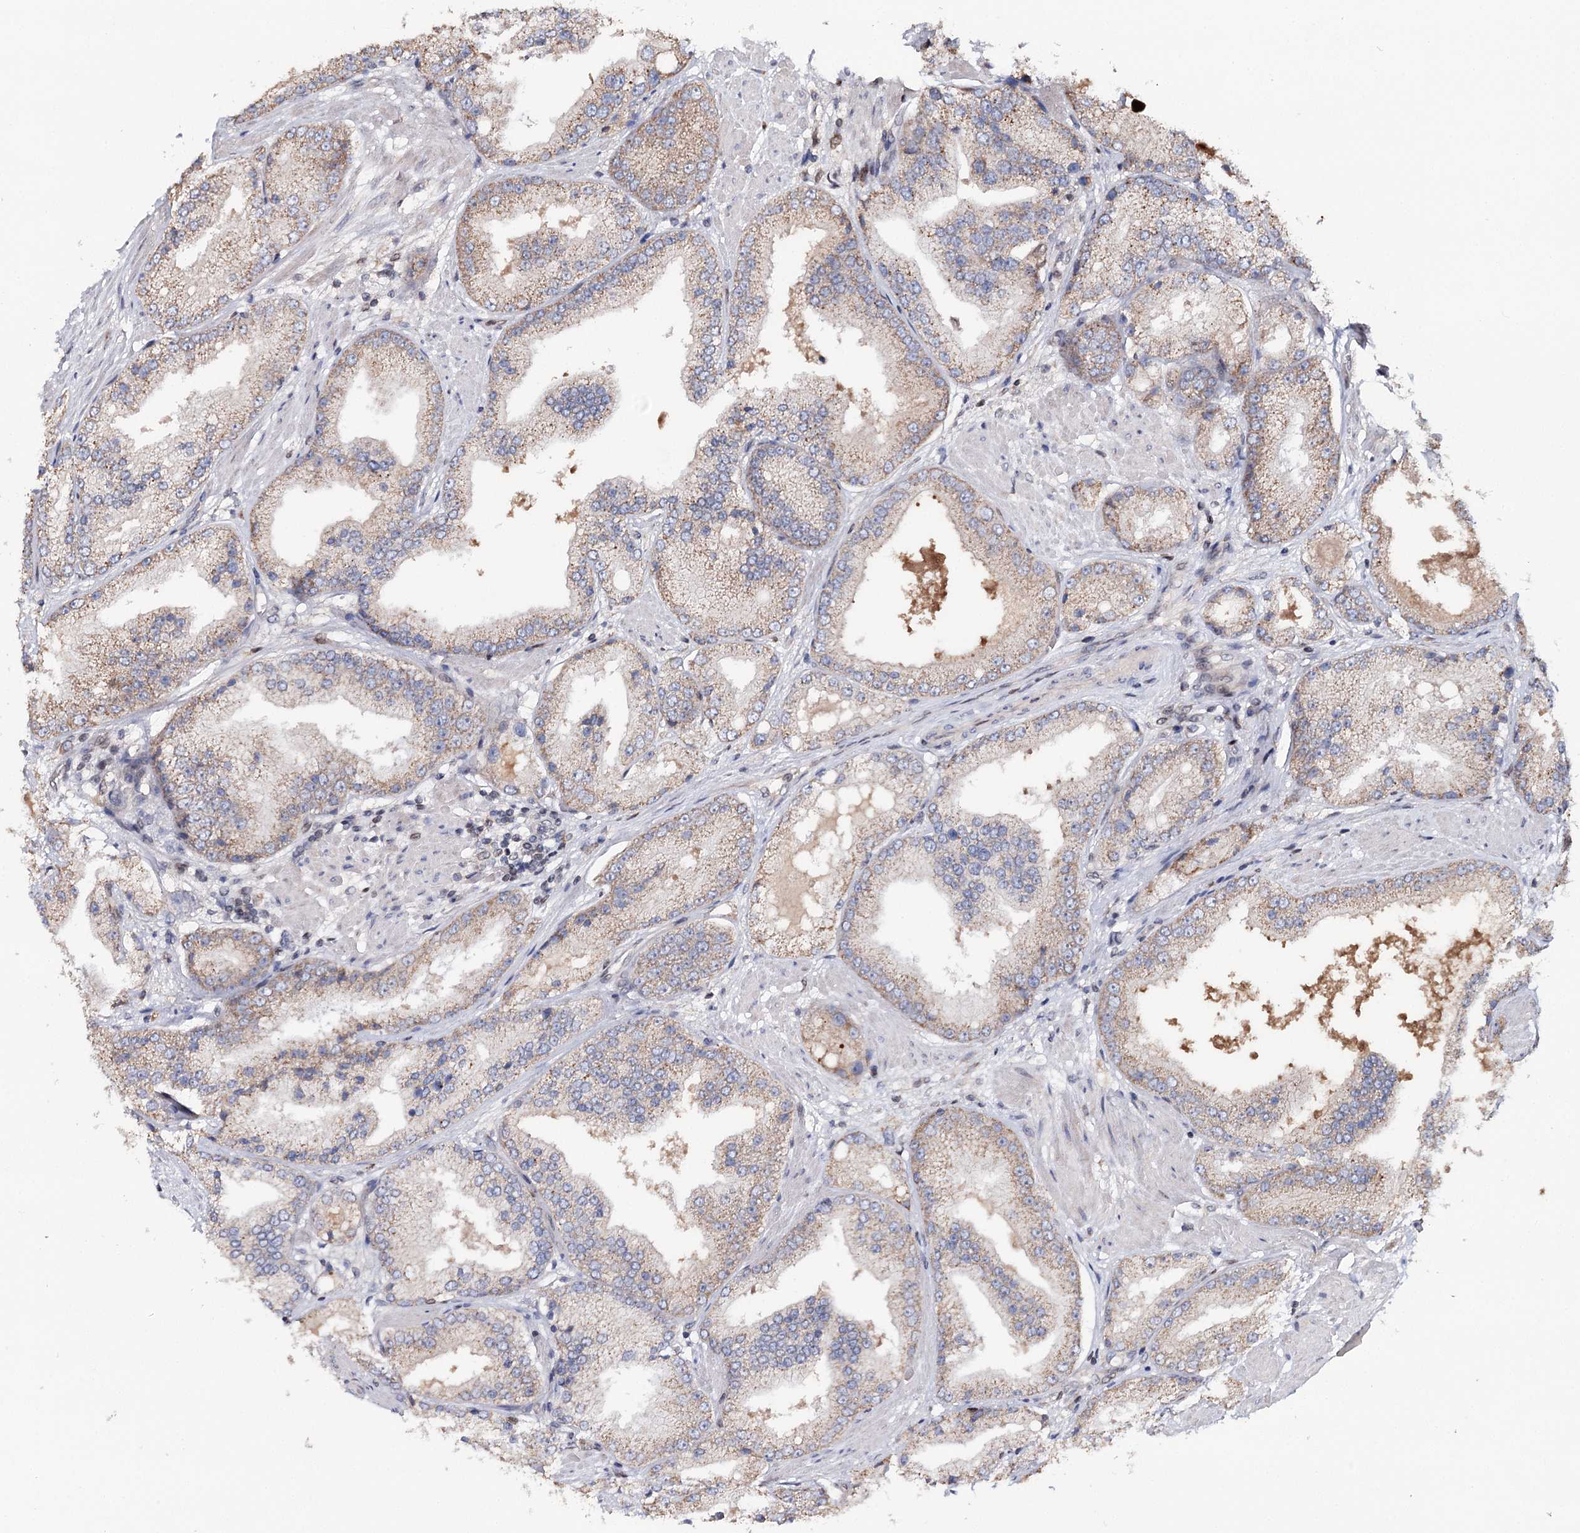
{"staining": {"intensity": "weak", "quantity": ">75%", "location": "cytoplasmic/membranous"}, "tissue": "prostate cancer", "cell_type": "Tumor cells", "image_type": "cancer", "snomed": [{"axis": "morphology", "description": "Adenocarcinoma, Low grade"}, {"axis": "topography", "description": "Prostate"}], "caption": "Immunohistochemistry image of prostate low-grade adenocarcinoma stained for a protein (brown), which shows low levels of weak cytoplasmic/membranous staining in approximately >75% of tumor cells.", "gene": "CFAP46", "patient": {"sex": "male", "age": 67}}